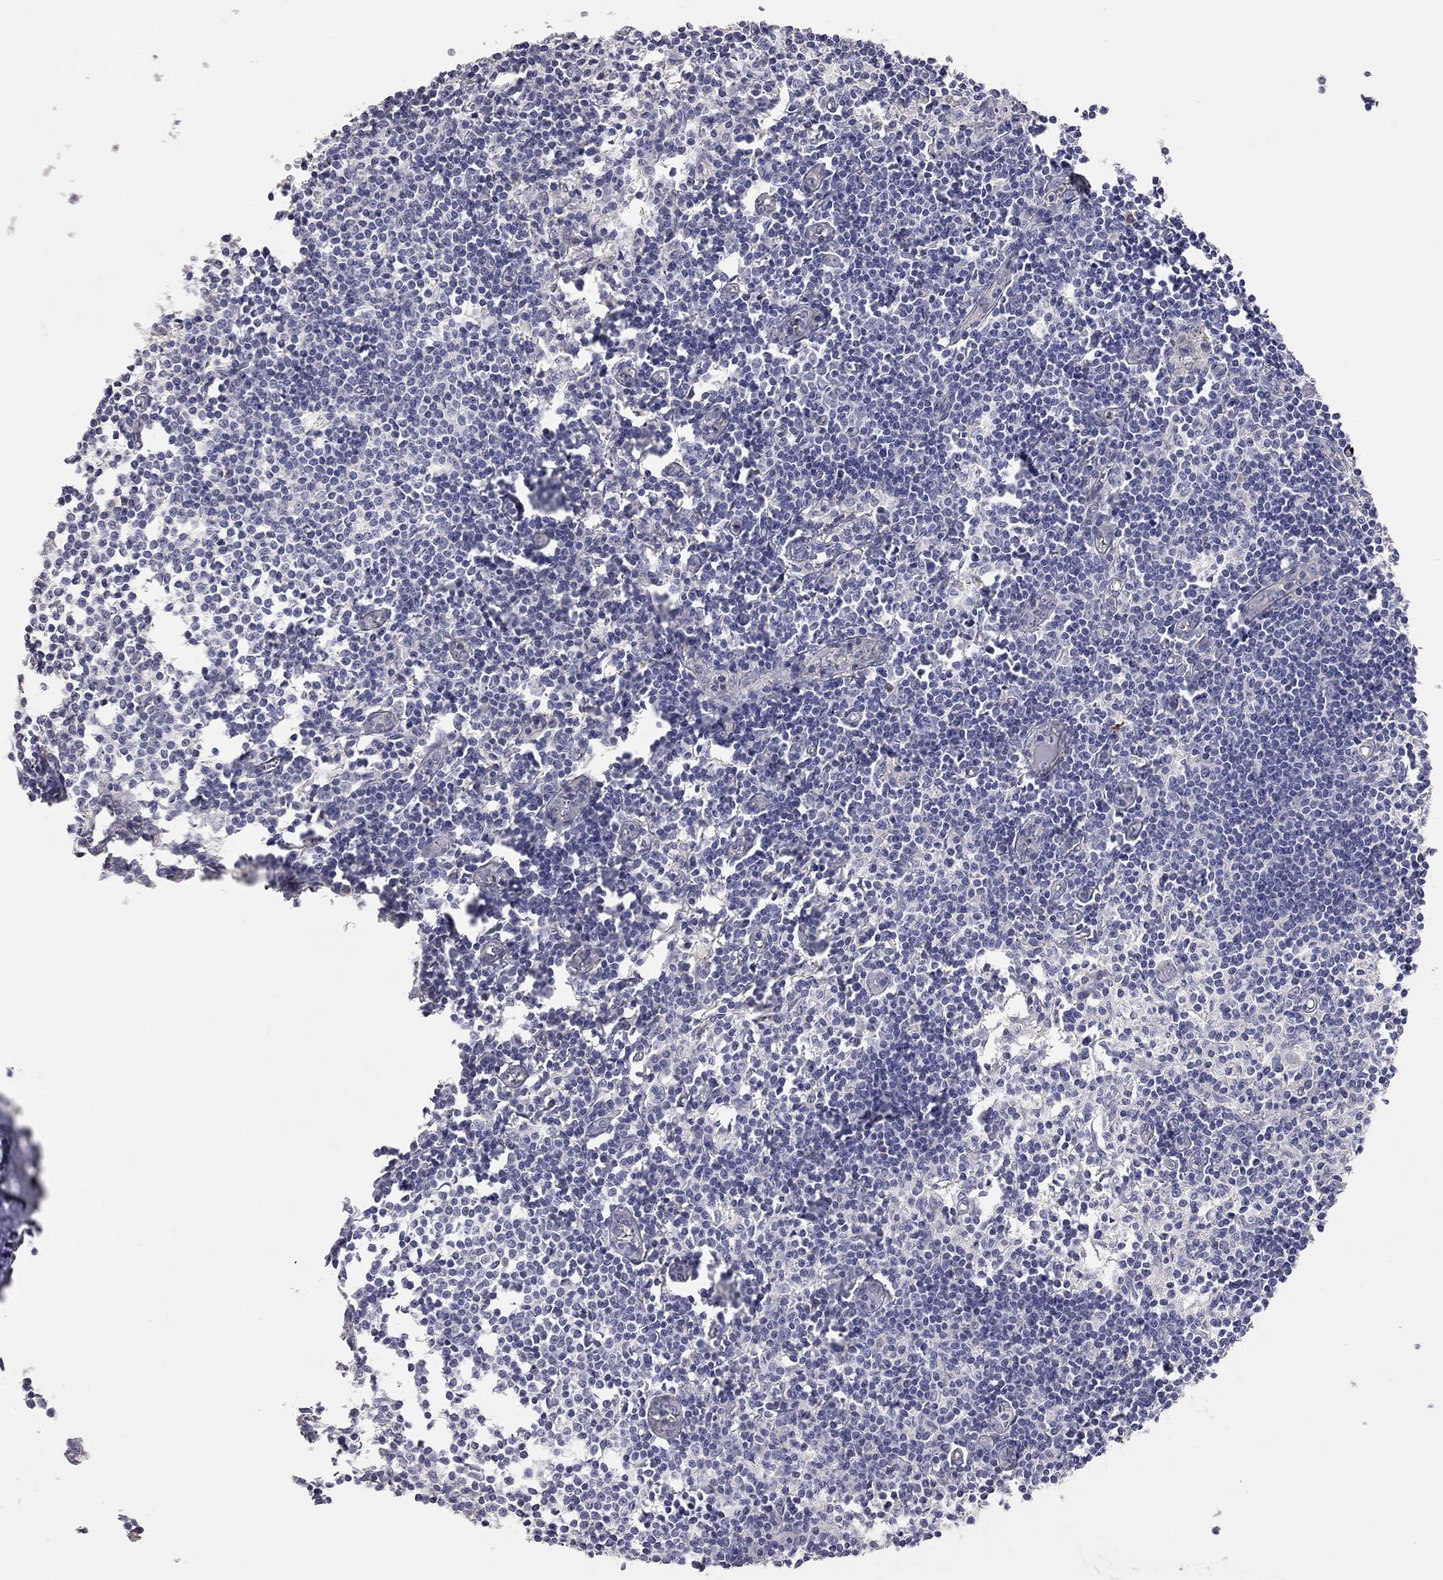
{"staining": {"intensity": "negative", "quantity": "none", "location": "none"}, "tissue": "lymph node", "cell_type": "Germinal center cells", "image_type": "normal", "snomed": [{"axis": "morphology", "description": "Normal tissue, NOS"}, {"axis": "topography", "description": "Lymph node"}], "caption": "Image shows no significant protein staining in germinal center cells of unremarkable lymph node.", "gene": "KCNB1", "patient": {"sex": "male", "age": 59}}